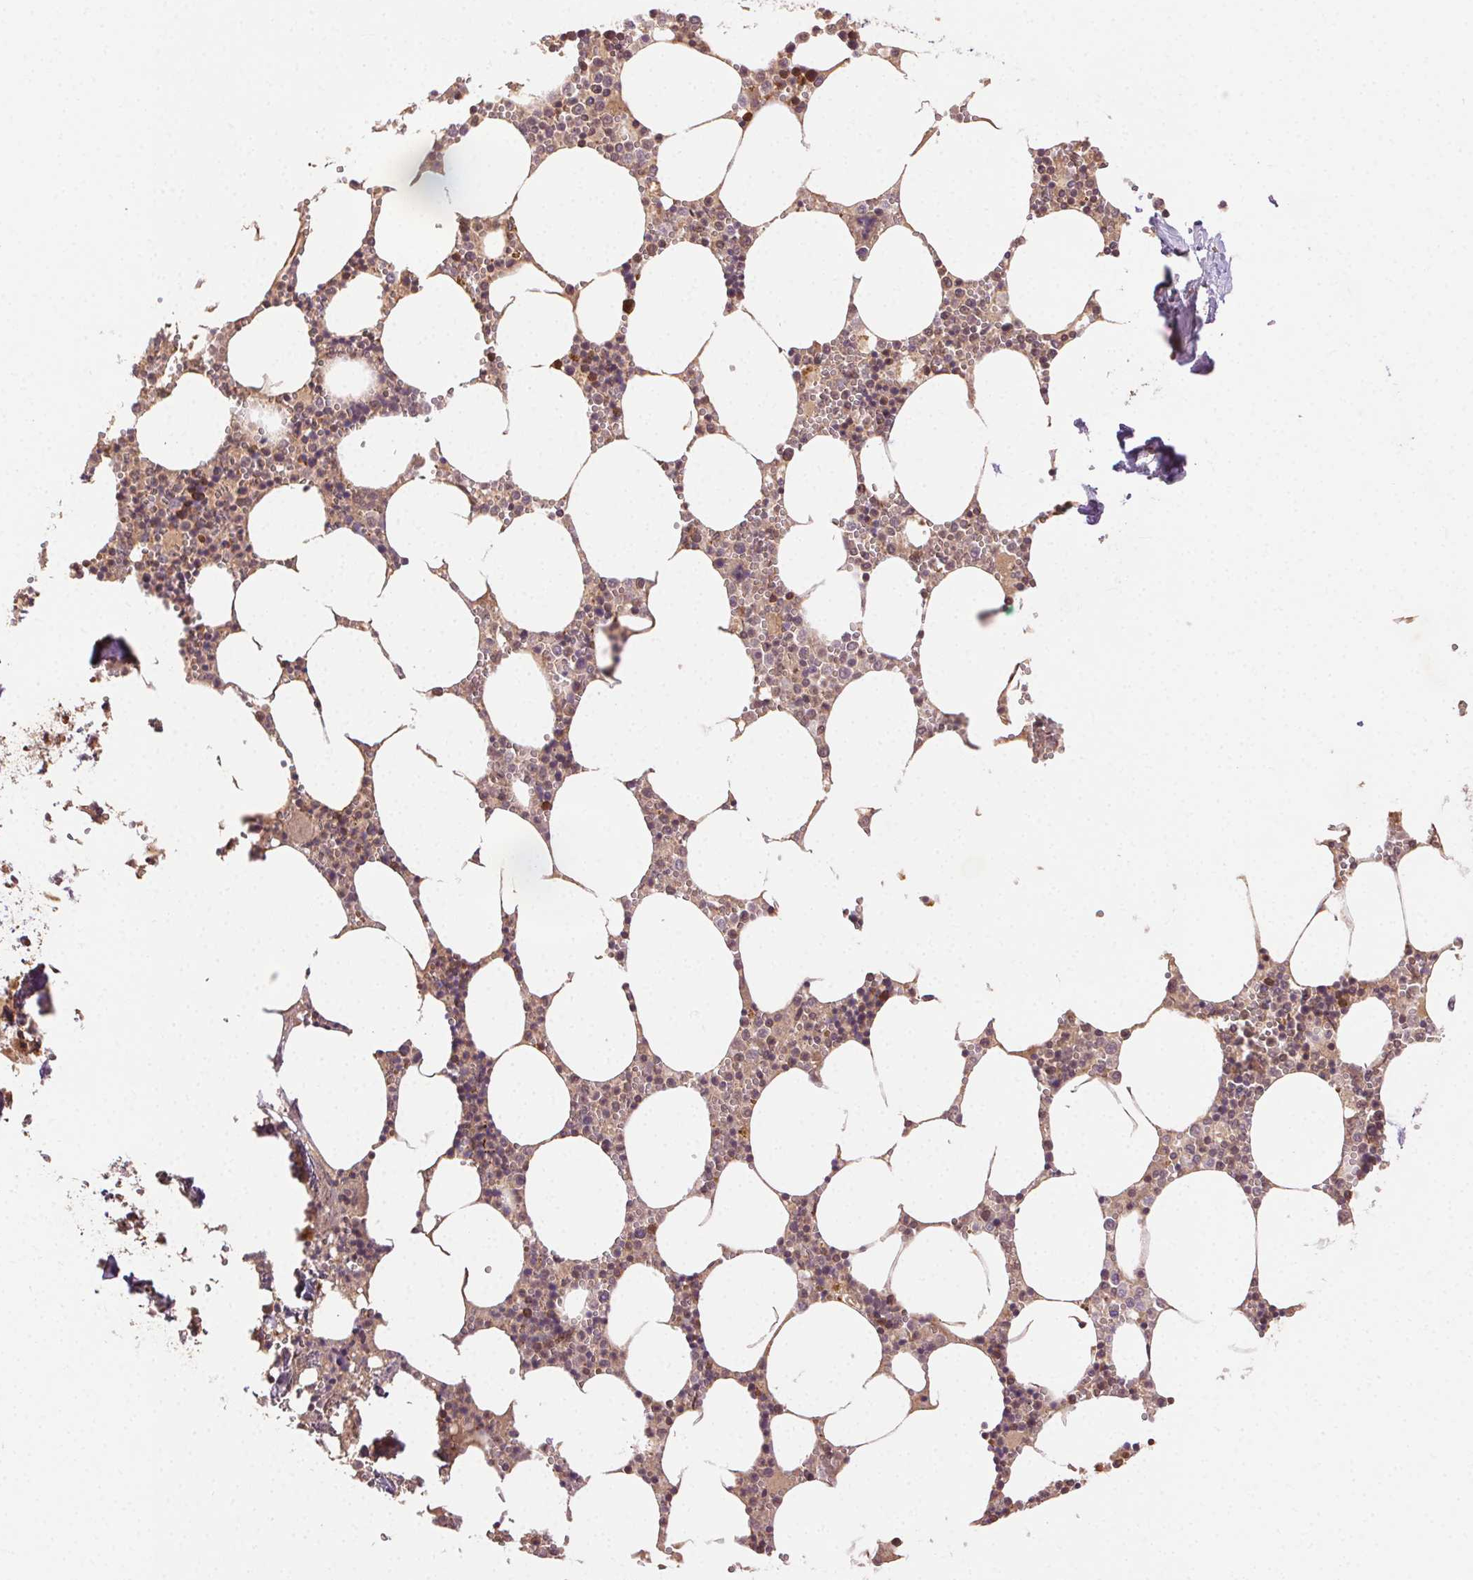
{"staining": {"intensity": "strong", "quantity": "25%-75%", "location": "cytoplasmic/membranous"}, "tissue": "bone marrow", "cell_type": "Hematopoietic cells", "image_type": "normal", "snomed": [{"axis": "morphology", "description": "Normal tissue, NOS"}, {"axis": "topography", "description": "Bone marrow"}], "caption": "Immunohistochemical staining of benign bone marrow demonstrates 25%-75% levels of strong cytoplasmic/membranous protein positivity in about 25%-75% of hematopoietic cells. (brown staining indicates protein expression, while blue staining denotes nuclei).", "gene": "KLHL15", "patient": {"sex": "male", "age": 54}}